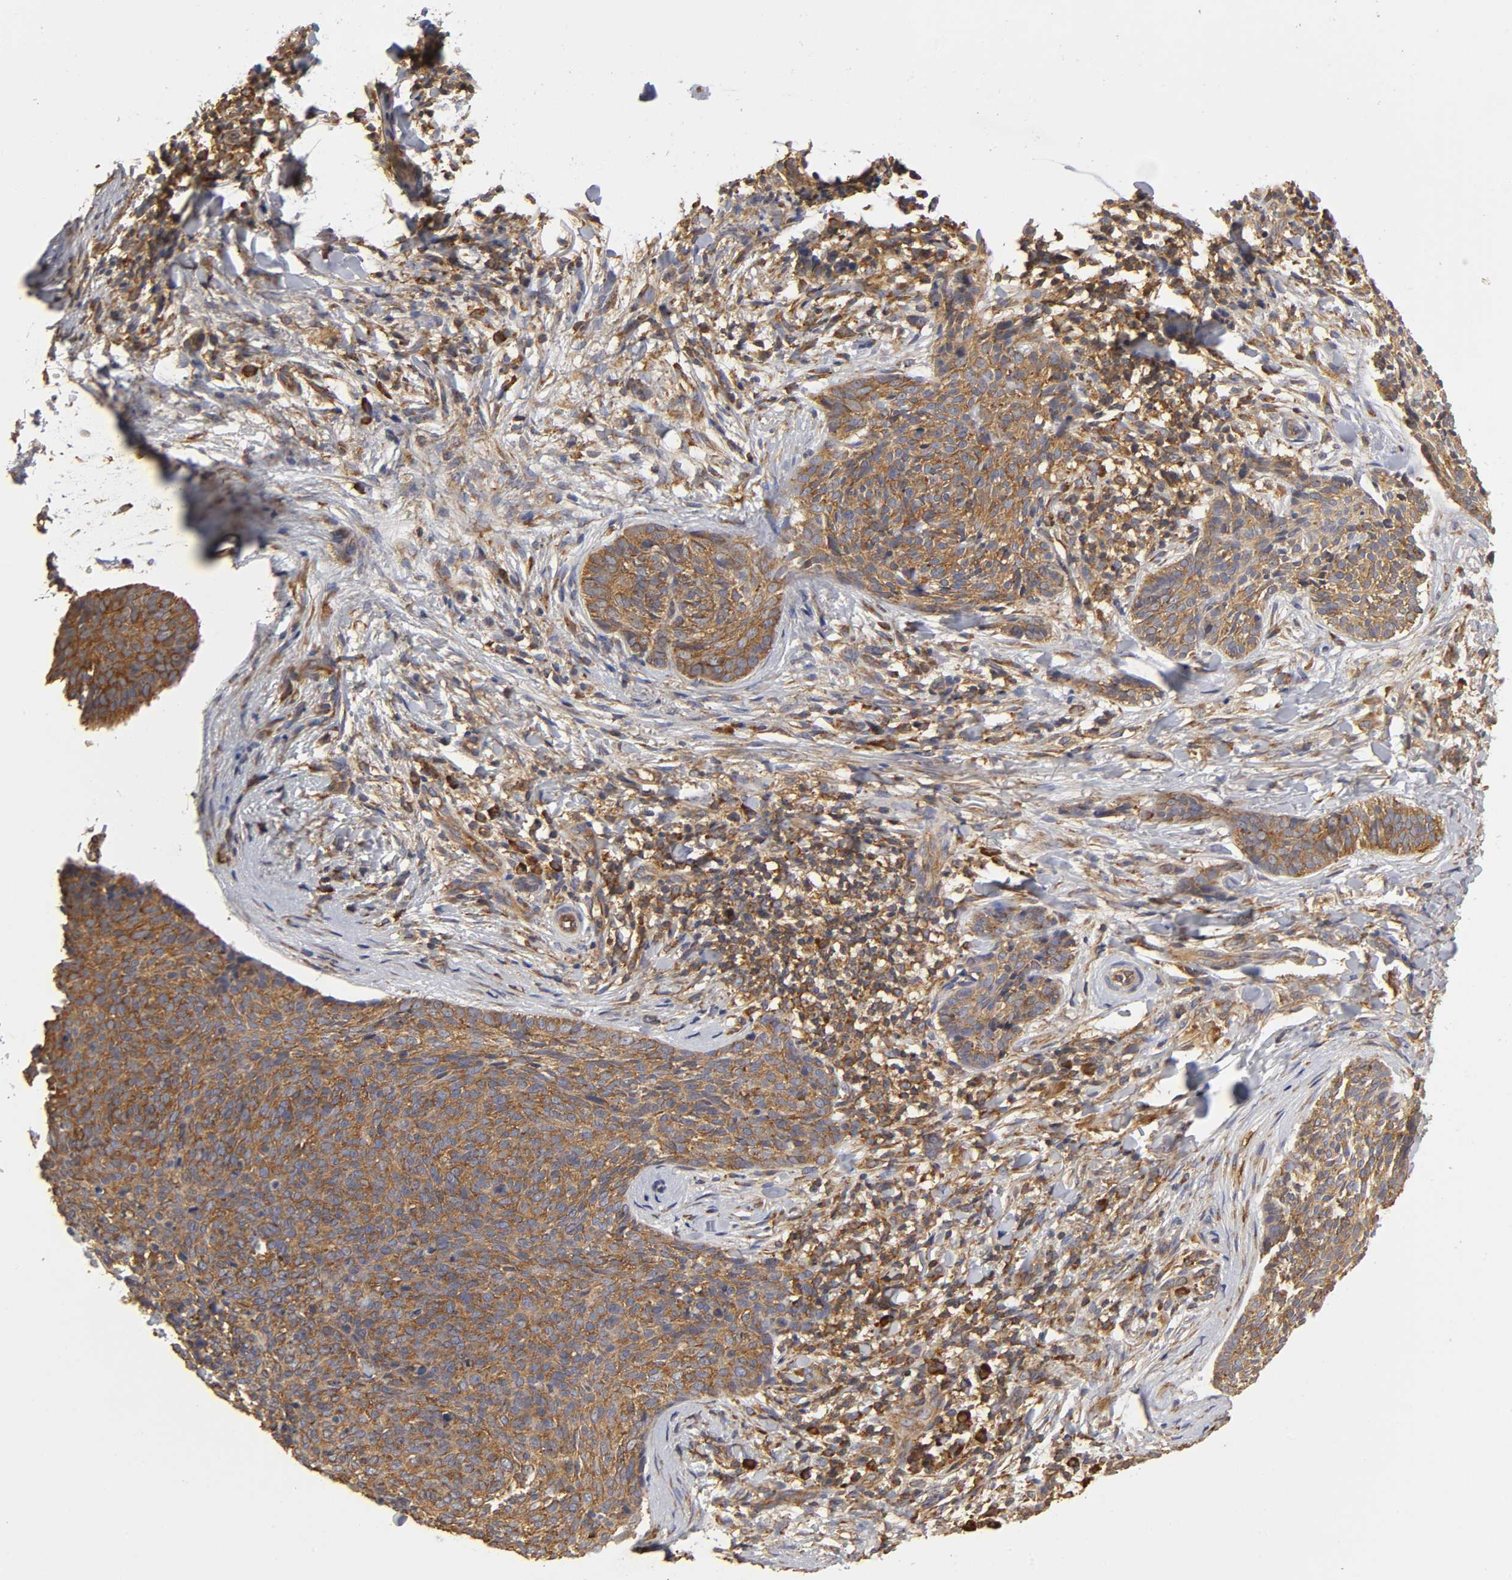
{"staining": {"intensity": "strong", "quantity": ">75%", "location": "cytoplasmic/membranous"}, "tissue": "skin cancer", "cell_type": "Tumor cells", "image_type": "cancer", "snomed": [{"axis": "morphology", "description": "Normal tissue, NOS"}, {"axis": "morphology", "description": "Basal cell carcinoma"}, {"axis": "topography", "description": "Skin"}], "caption": "Skin cancer (basal cell carcinoma) stained with a brown dye shows strong cytoplasmic/membranous positive staining in about >75% of tumor cells.", "gene": "RPL14", "patient": {"sex": "female", "age": 57}}